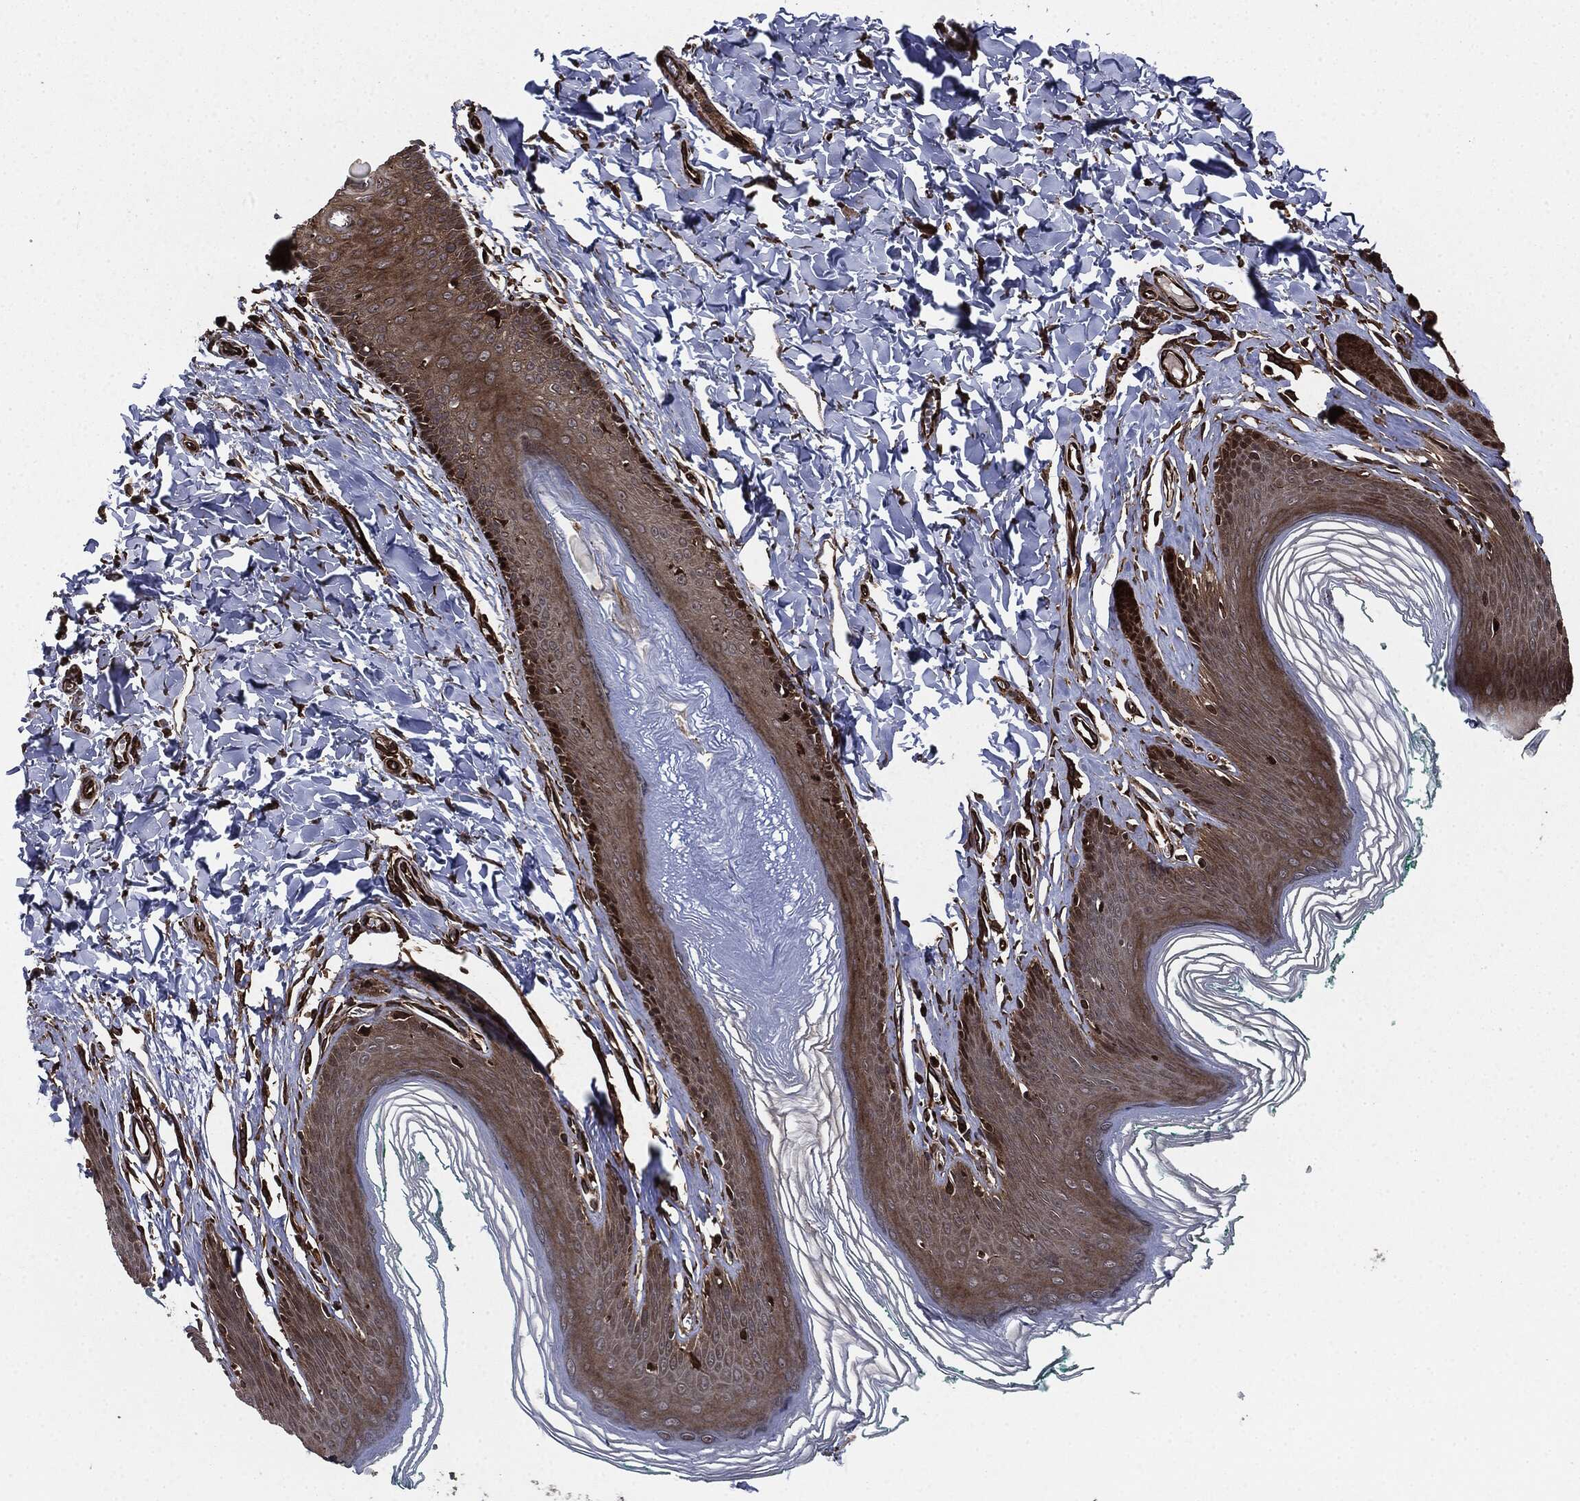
{"staining": {"intensity": "moderate", "quantity": ">75%", "location": "cytoplasmic/membranous"}, "tissue": "skin", "cell_type": "Epidermal cells", "image_type": "normal", "snomed": [{"axis": "morphology", "description": "Normal tissue, NOS"}, {"axis": "topography", "description": "Vulva"}], "caption": "An IHC image of benign tissue is shown. Protein staining in brown highlights moderate cytoplasmic/membranous positivity in skin within epidermal cells.", "gene": "RAP1GDS1", "patient": {"sex": "female", "age": 66}}